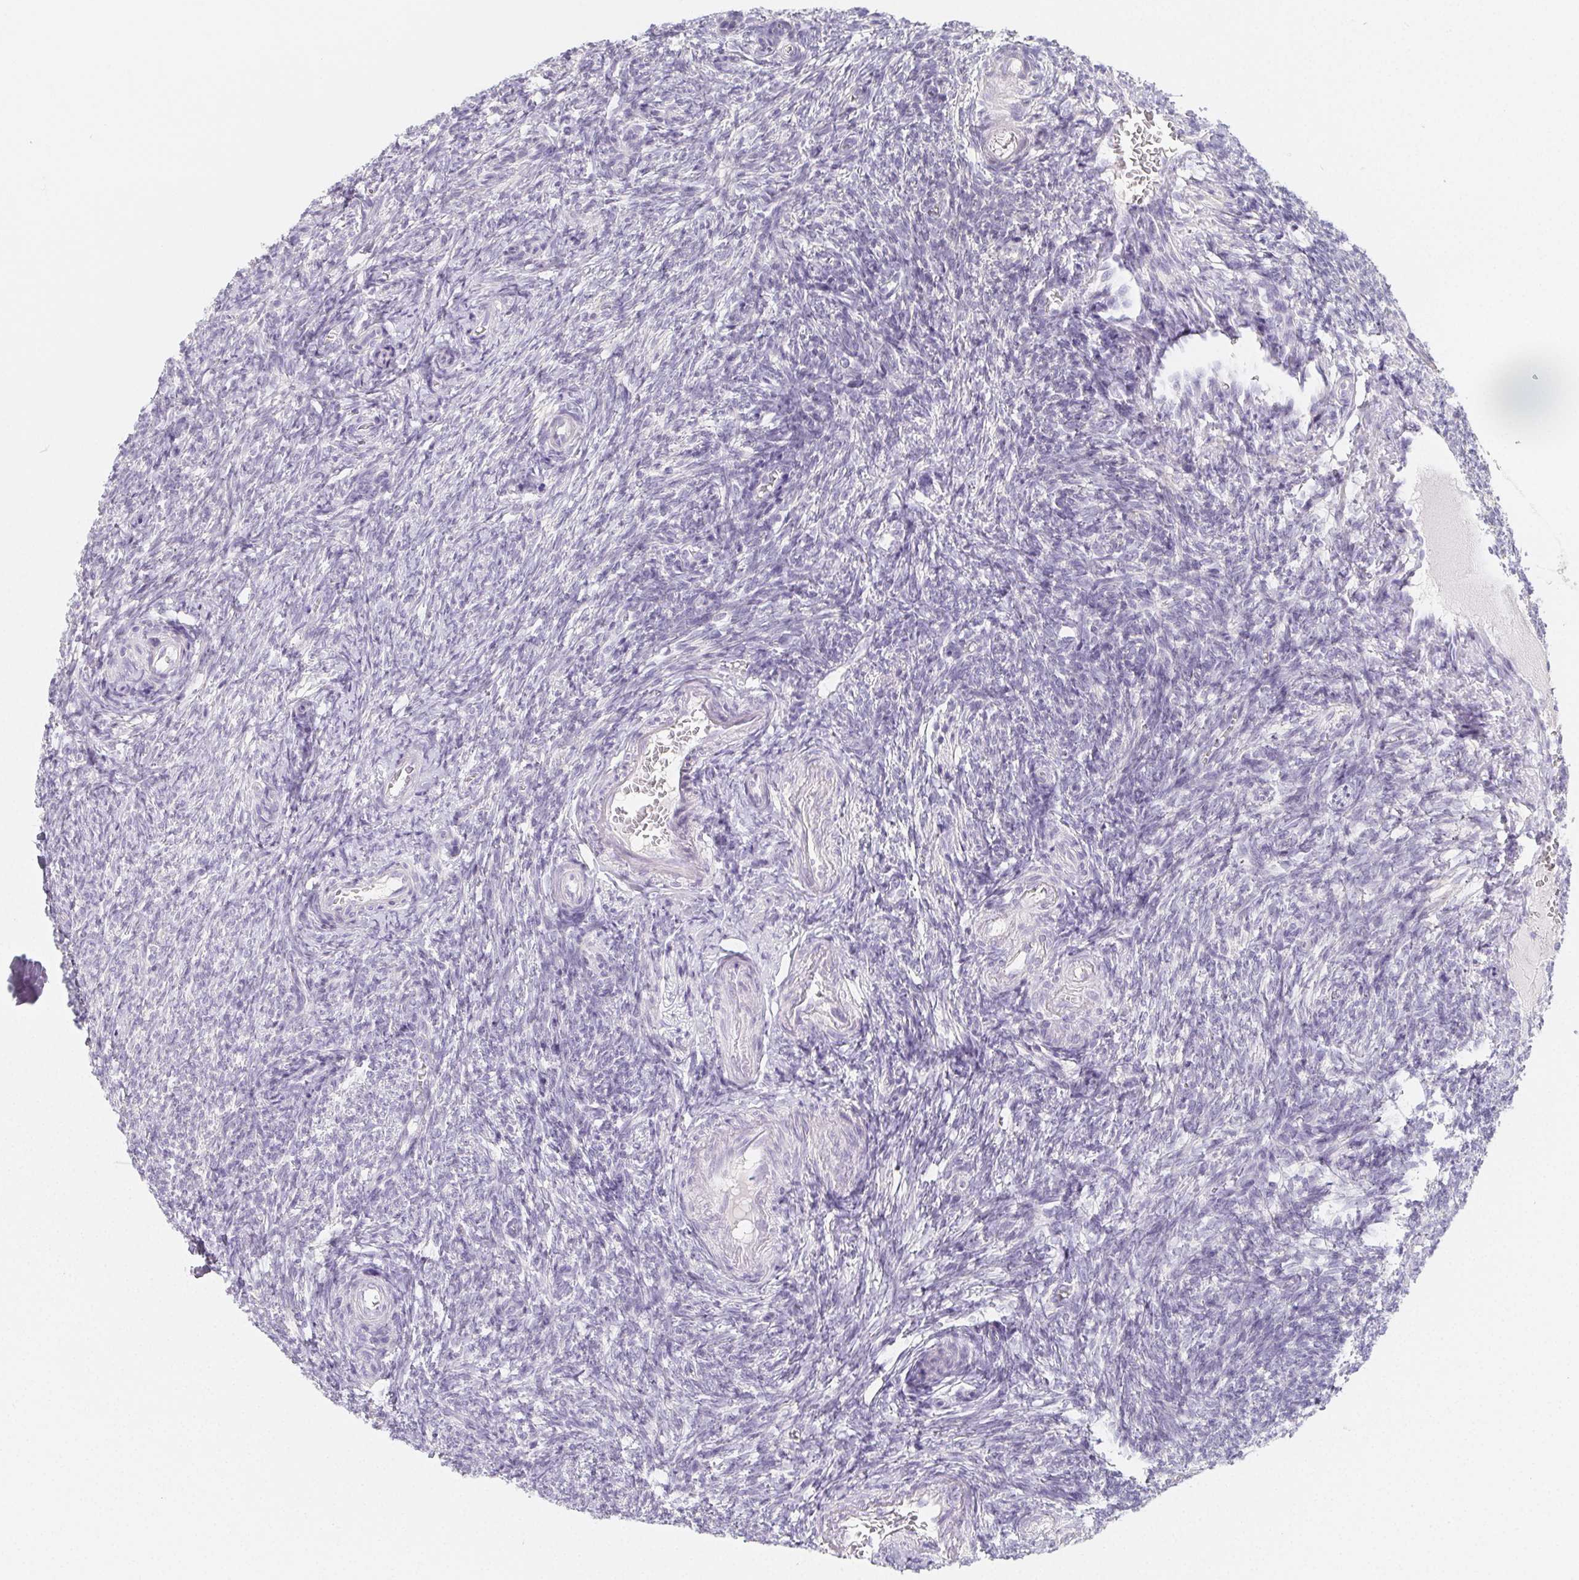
{"staining": {"intensity": "negative", "quantity": "none", "location": "none"}, "tissue": "ovary", "cell_type": "Follicle cells", "image_type": "normal", "snomed": [{"axis": "morphology", "description": "Normal tissue, NOS"}, {"axis": "topography", "description": "Ovary"}], "caption": "Immunohistochemistry image of normal ovary: human ovary stained with DAB shows no significant protein expression in follicle cells.", "gene": "GLIPR1L1", "patient": {"sex": "female", "age": 39}}